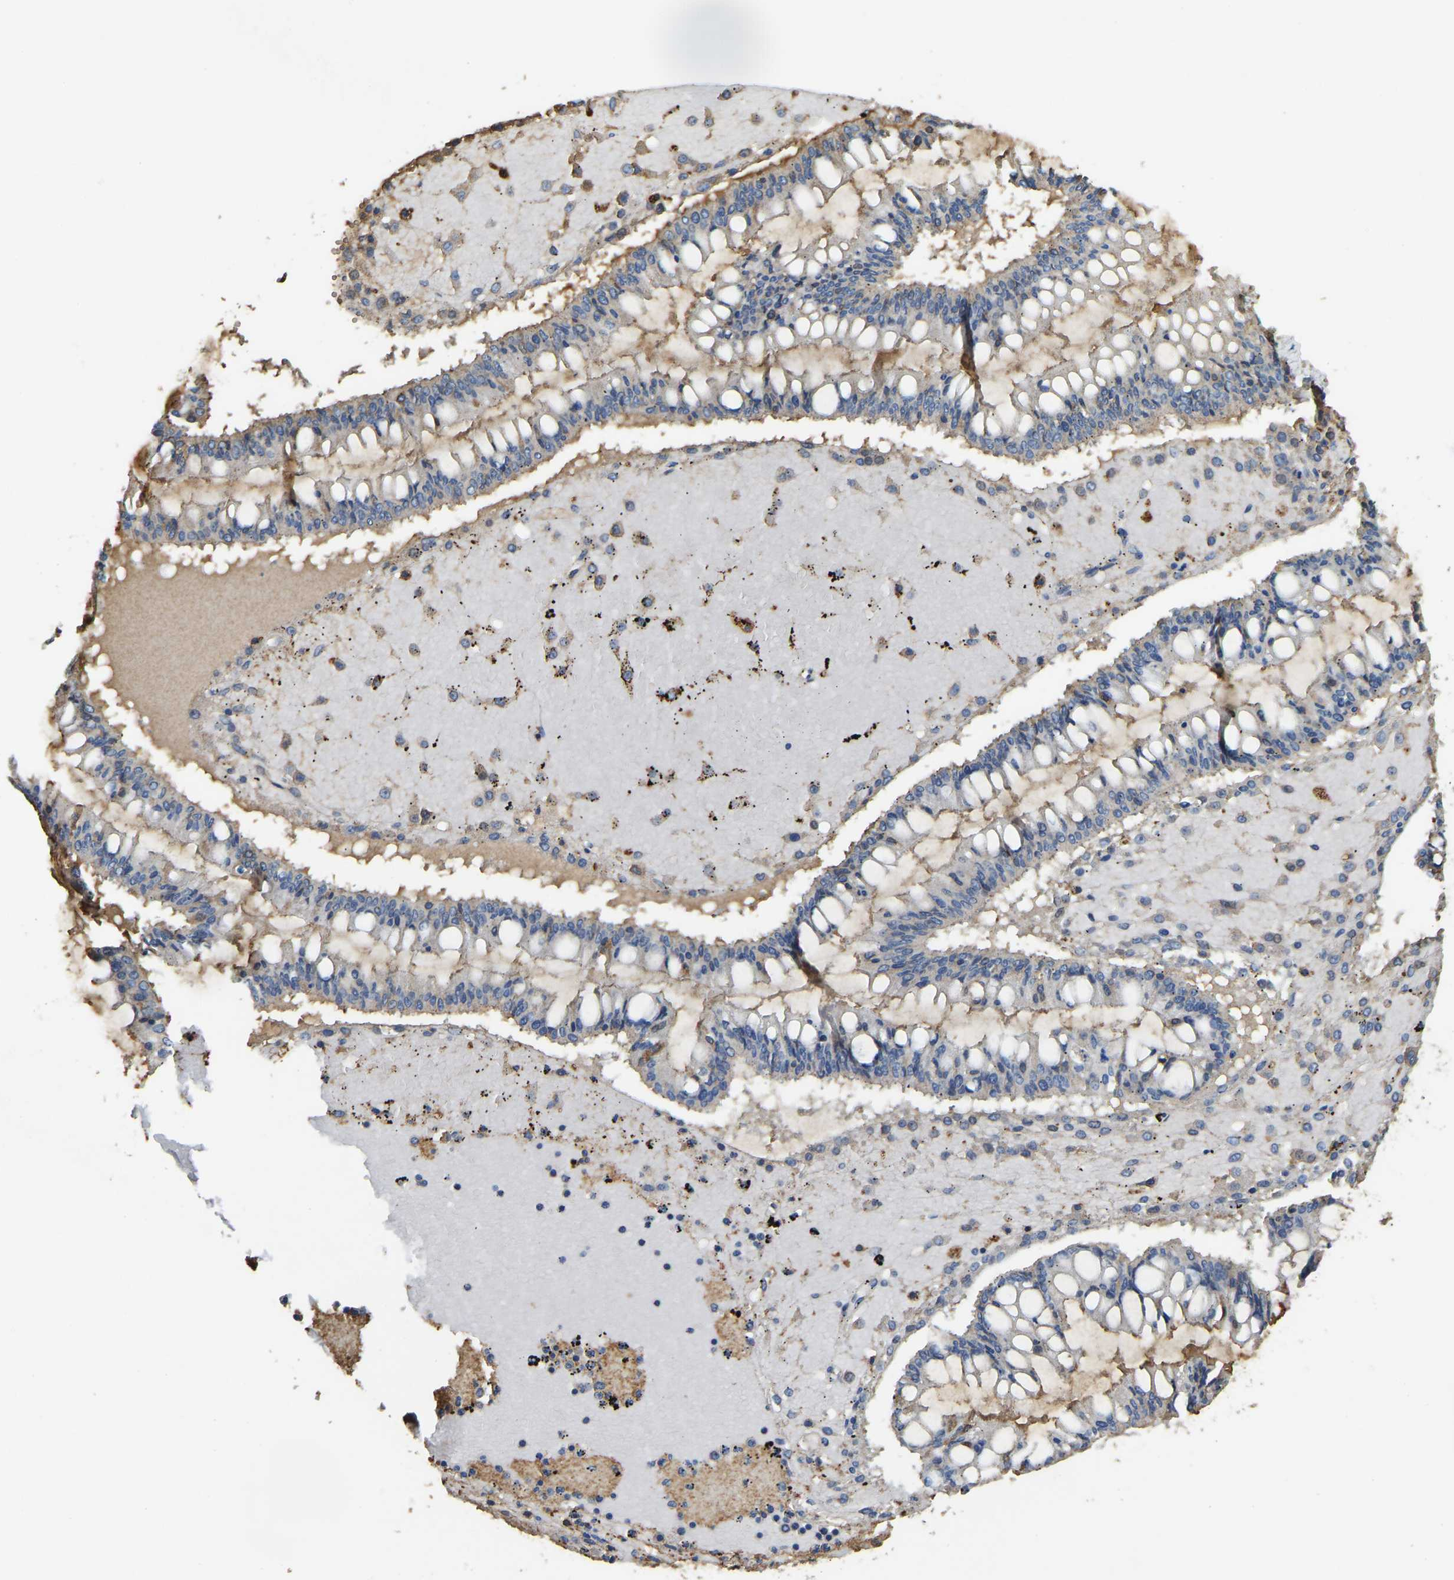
{"staining": {"intensity": "negative", "quantity": "none", "location": "none"}, "tissue": "ovarian cancer", "cell_type": "Tumor cells", "image_type": "cancer", "snomed": [{"axis": "morphology", "description": "Cystadenocarcinoma, mucinous, NOS"}, {"axis": "topography", "description": "Ovary"}], "caption": "Tumor cells are negative for protein expression in human ovarian mucinous cystadenocarcinoma.", "gene": "THBS4", "patient": {"sex": "female", "age": 73}}